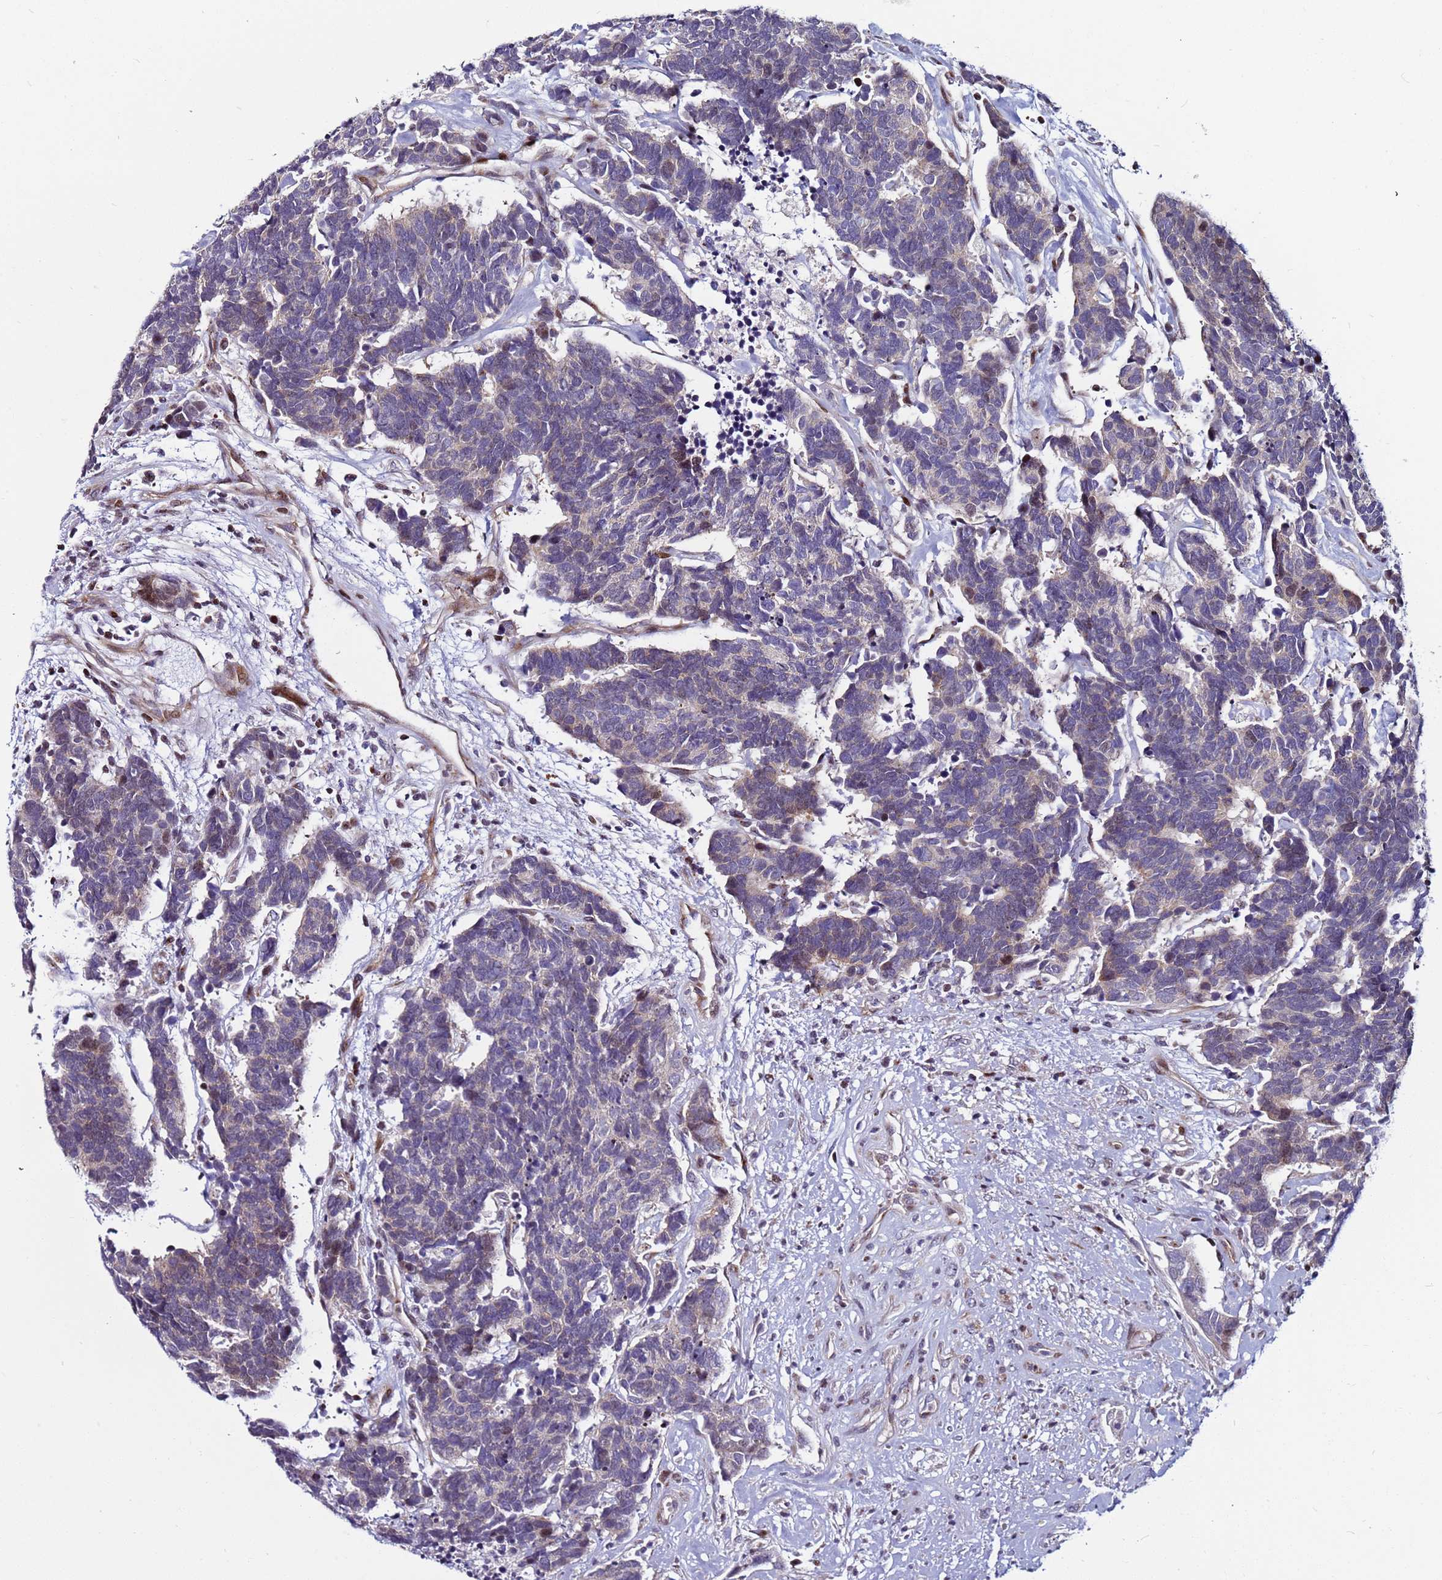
{"staining": {"intensity": "negative", "quantity": "none", "location": "none"}, "tissue": "carcinoid", "cell_type": "Tumor cells", "image_type": "cancer", "snomed": [{"axis": "morphology", "description": "Carcinoma, NOS"}, {"axis": "morphology", "description": "Carcinoid, malignant, NOS"}, {"axis": "topography", "description": "Urinary bladder"}], "caption": "This is an immunohistochemistry photomicrograph of human carcinoid. There is no positivity in tumor cells.", "gene": "WBP11", "patient": {"sex": "male", "age": 57}}